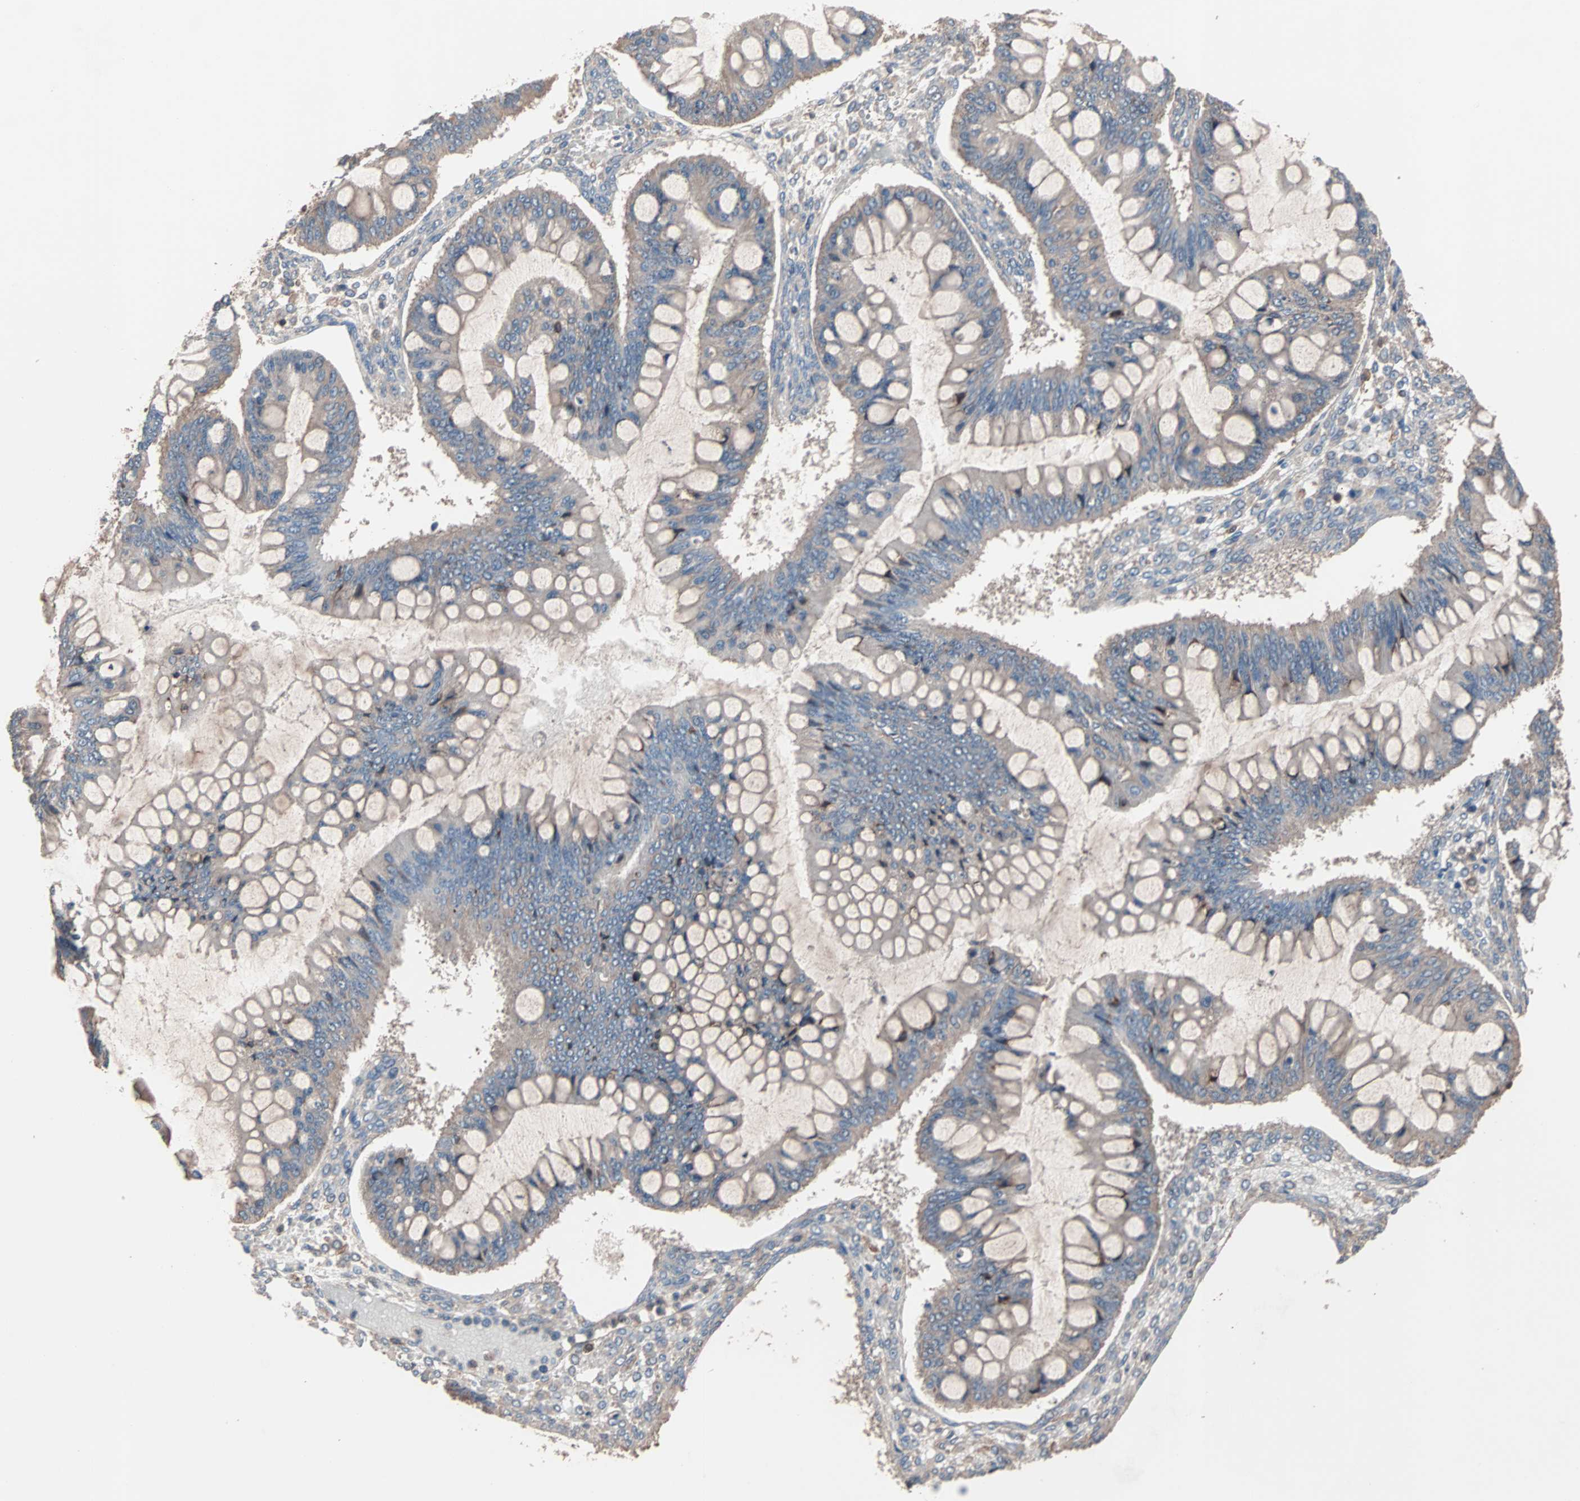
{"staining": {"intensity": "weak", "quantity": ">75%", "location": "cytoplasmic/membranous"}, "tissue": "ovarian cancer", "cell_type": "Tumor cells", "image_type": "cancer", "snomed": [{"axis": "morphology", "description": "Cystadenocarcinoma, mucinous, NOS"}, {"axis": "topography", "description": "Ovary"}], "caption": "Immunohistochemistry of ovarian mucinous cystadenocarcinoma shows low levels of weak cytoplasmic/membranous positivity in approximately >75% of tumor cells.", "gene": "ATG7", "patient": {"sex": "female", "age": 73}}